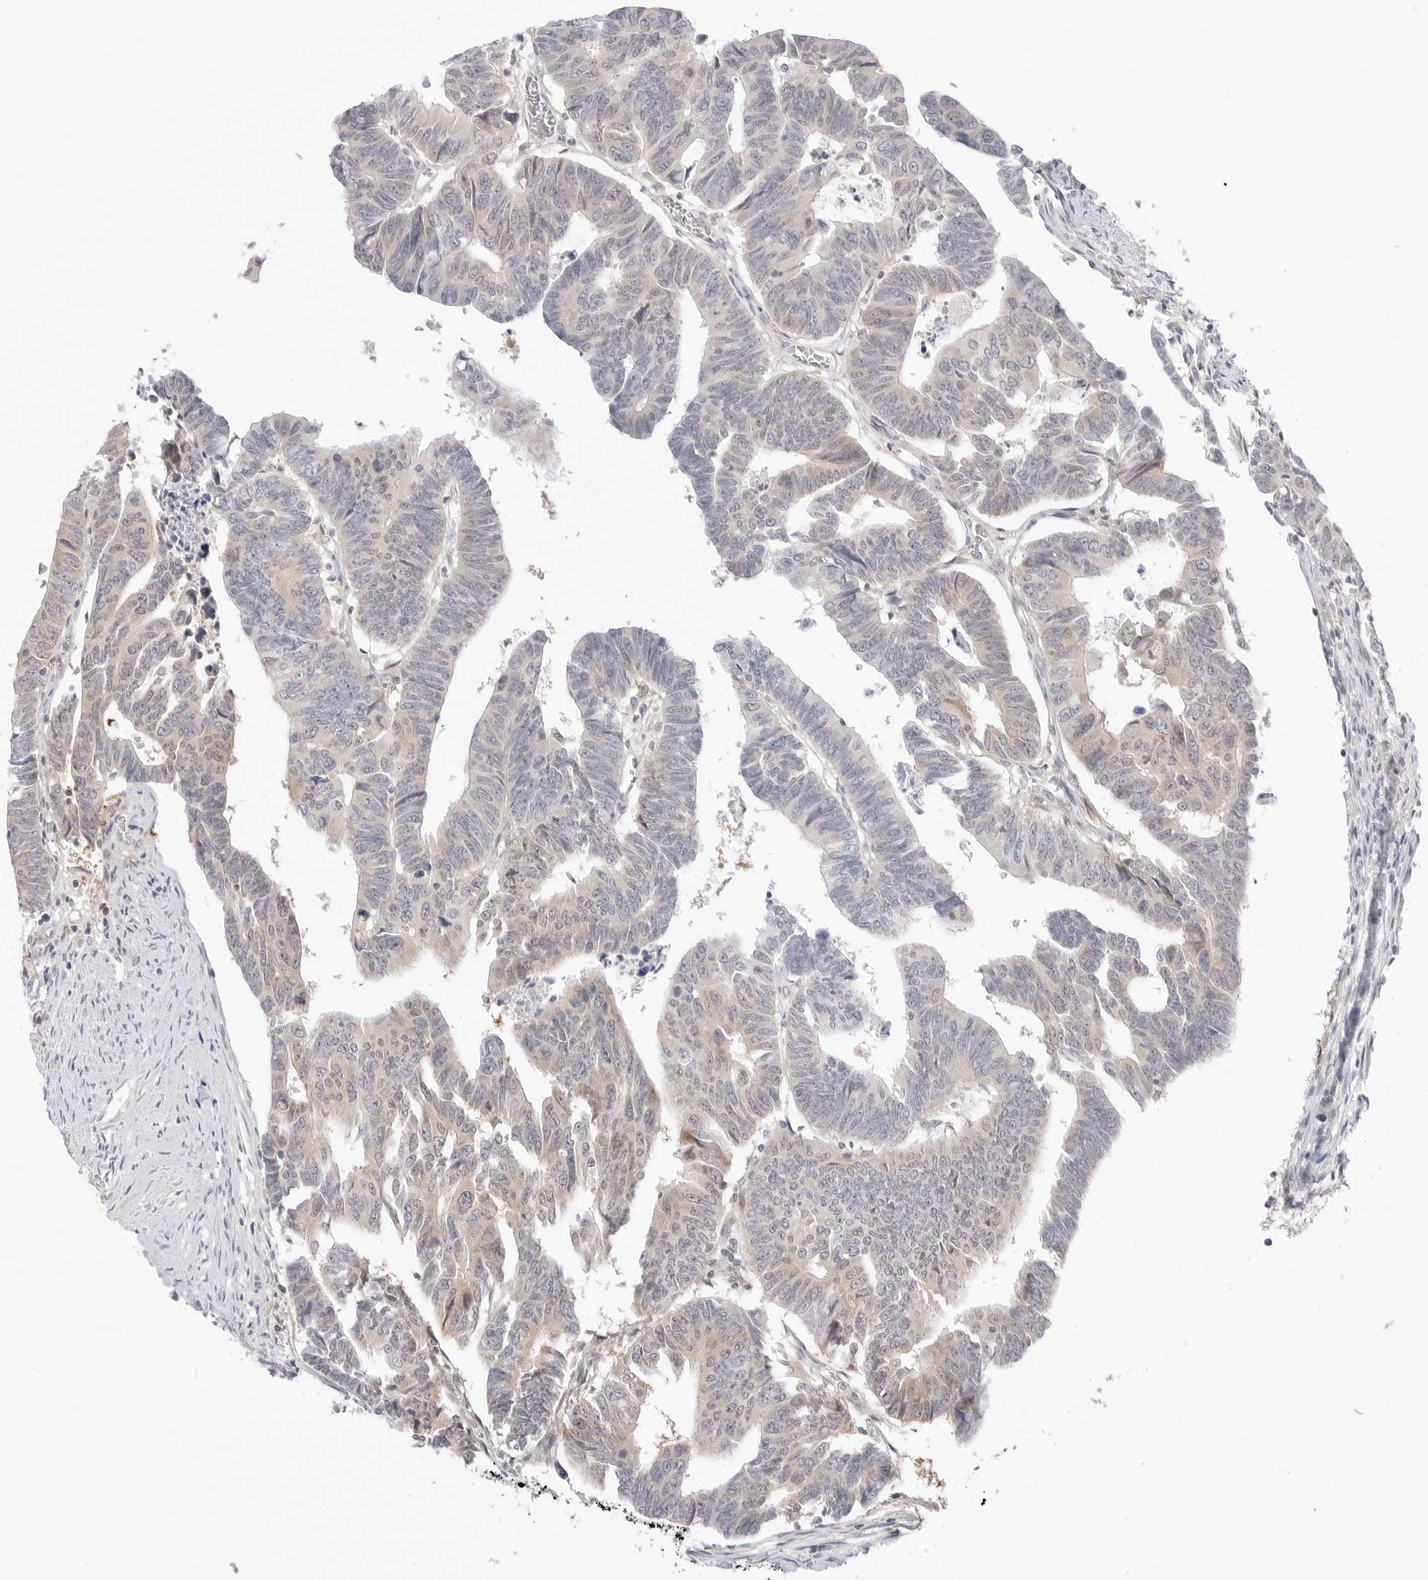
{"staining": {"intensity": "weak", "quantity": "<25%", "location": "cytoplasmic/membranous"}, "tissue": "colorectal cancer", "cell_type": "Tumor cells", "image_type": "cancer", "snomed": [{"axis": "morphology", "description": "Adenocarcinoma, NOS"}, {"axis": "topography", "description": "Rectum"}], "caption": "DAB (3,3'-diaminobenzidine) immunohistochemical staining of human colorectal adenocarcinoma displays no significant staining in tumor cells.", "gene": "NUDC", "patient": {"sex": "female", "age": 65}}